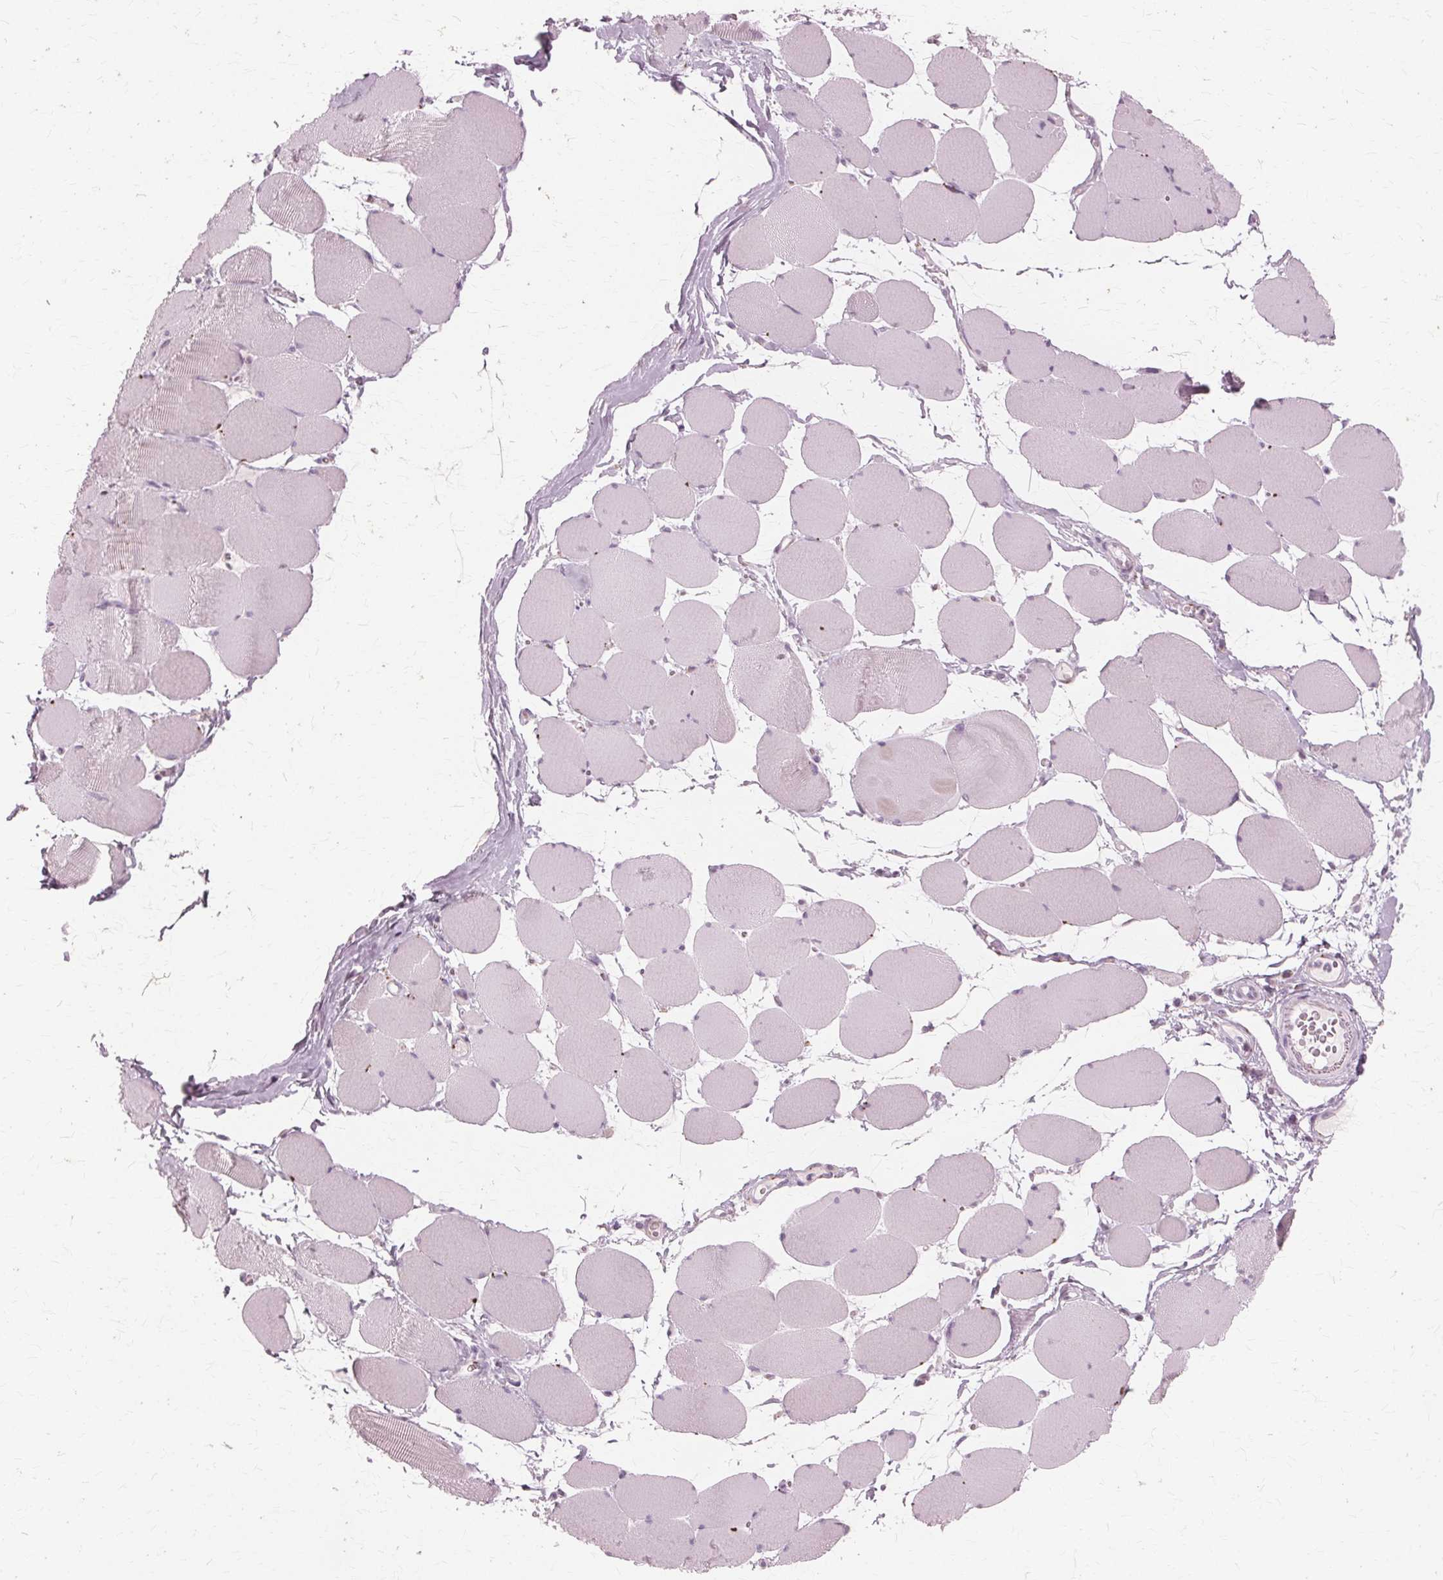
{"staining": {"intensity": "negative", "quantity": "none", "location": "none"}, "tissue": "skeletal muscle", "cell_type": "Myocytes", "image_type": "normal", "snomed": [{"axis": "morphology", "description": "Normal tissue, NOS"}, {"axis": "topography", "description": "Skeletal muscle"}], "caption": "Micrograph shows no significant protein expression in myocytes of unremarkable skeletal muscle. Nuclei are stained in blue.", "gene": "DNASE2", "patient": {"sex": "female", "age": 75}}